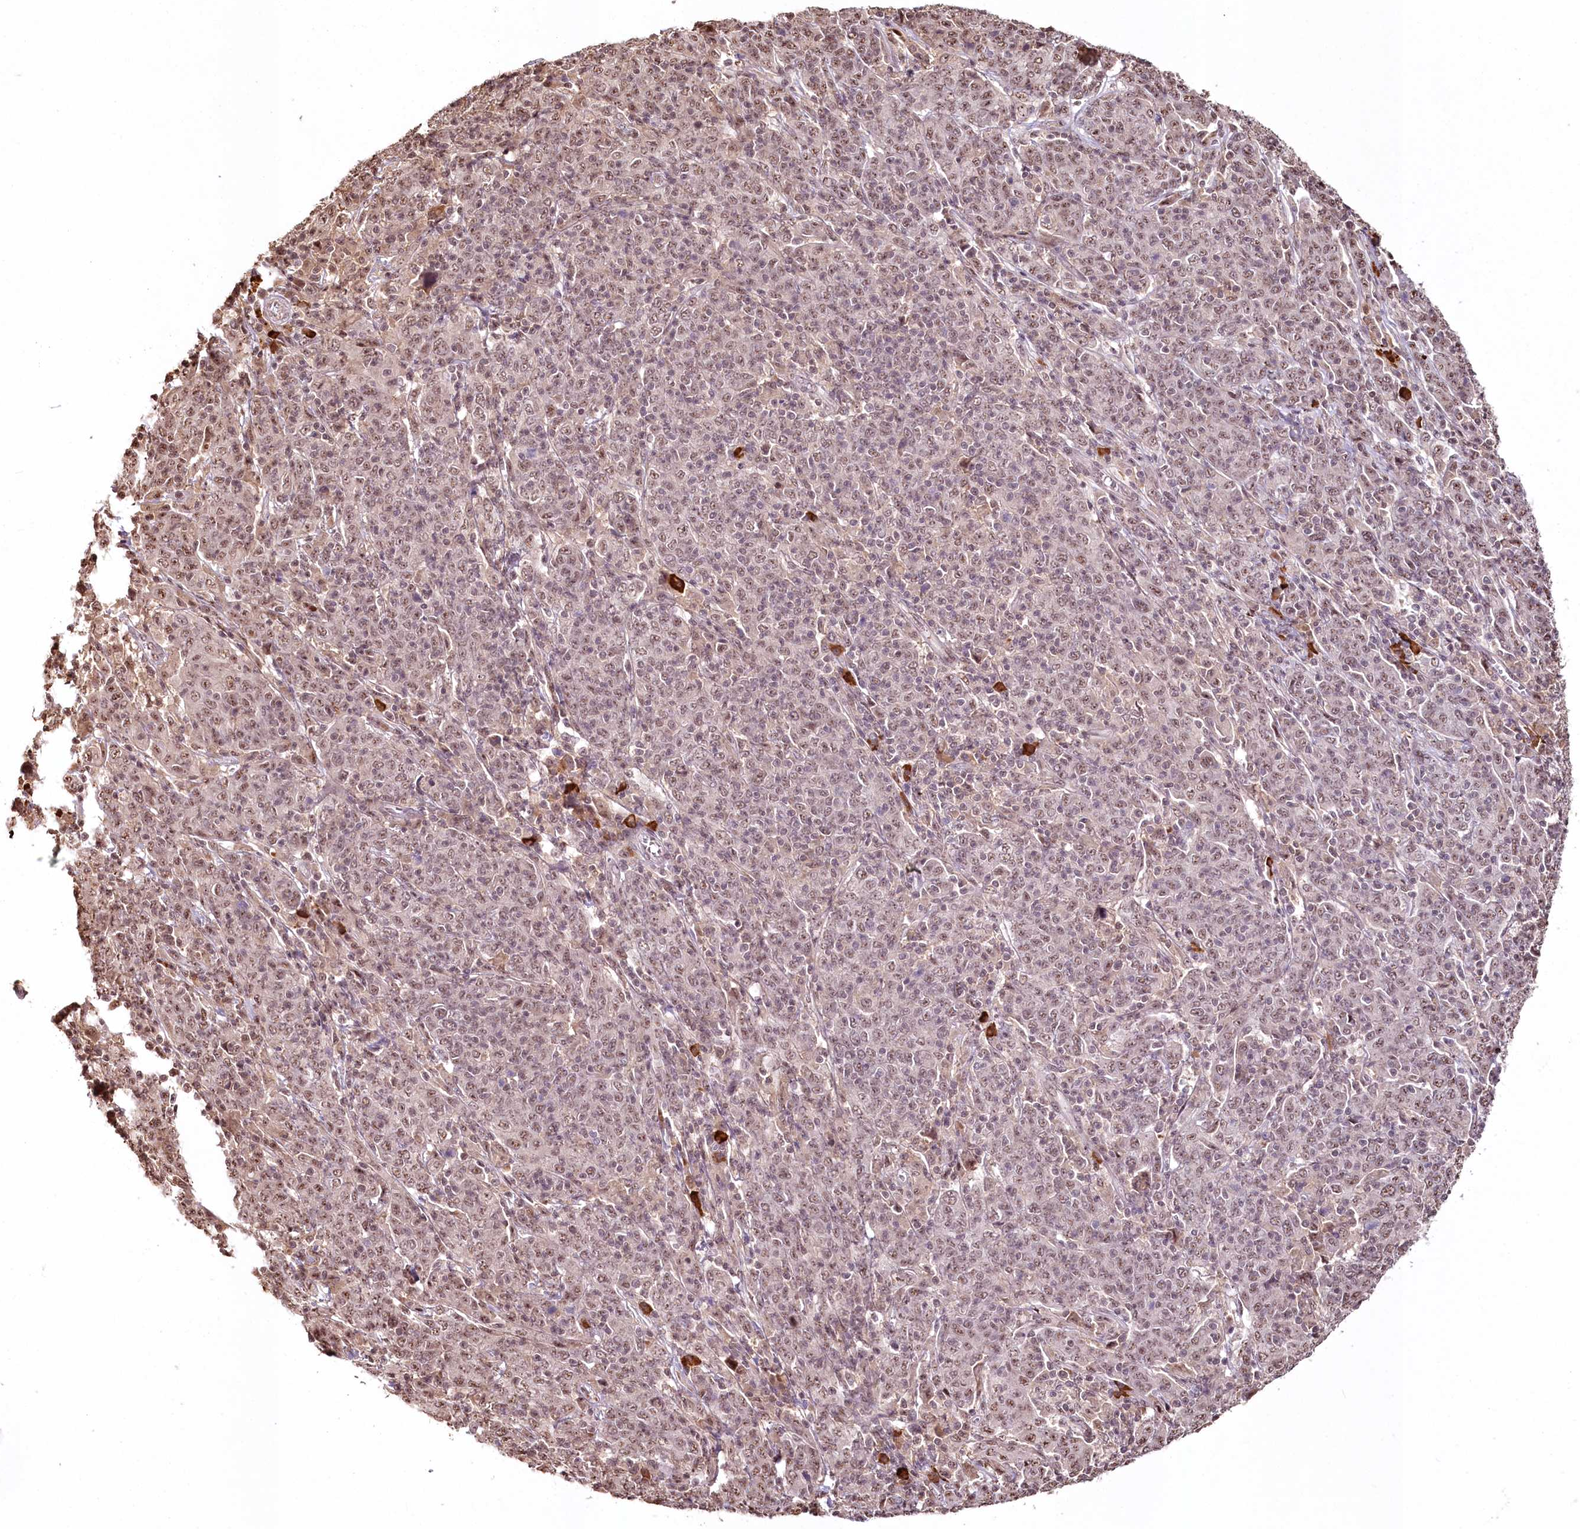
{"staining": {"intensity": "weak", "quantity": ">75%", "location": "nuclear"}, "tissue": "cervical cancer", "cell_type": "Tumor cells", "image_type": "cancer", "snomed": [{"axis": "morphology", "description": "Squamous cell carcinoma, NOS"}, {"axis": "topography", "description": "Cervix"}], "caption": "Weak nuclear protein expression is present in about >75% of tumor cells in squamous cell carcinoma (cervical).", "gene": "PYROXD1", "patient": {"sex": "female", "age": 67}}